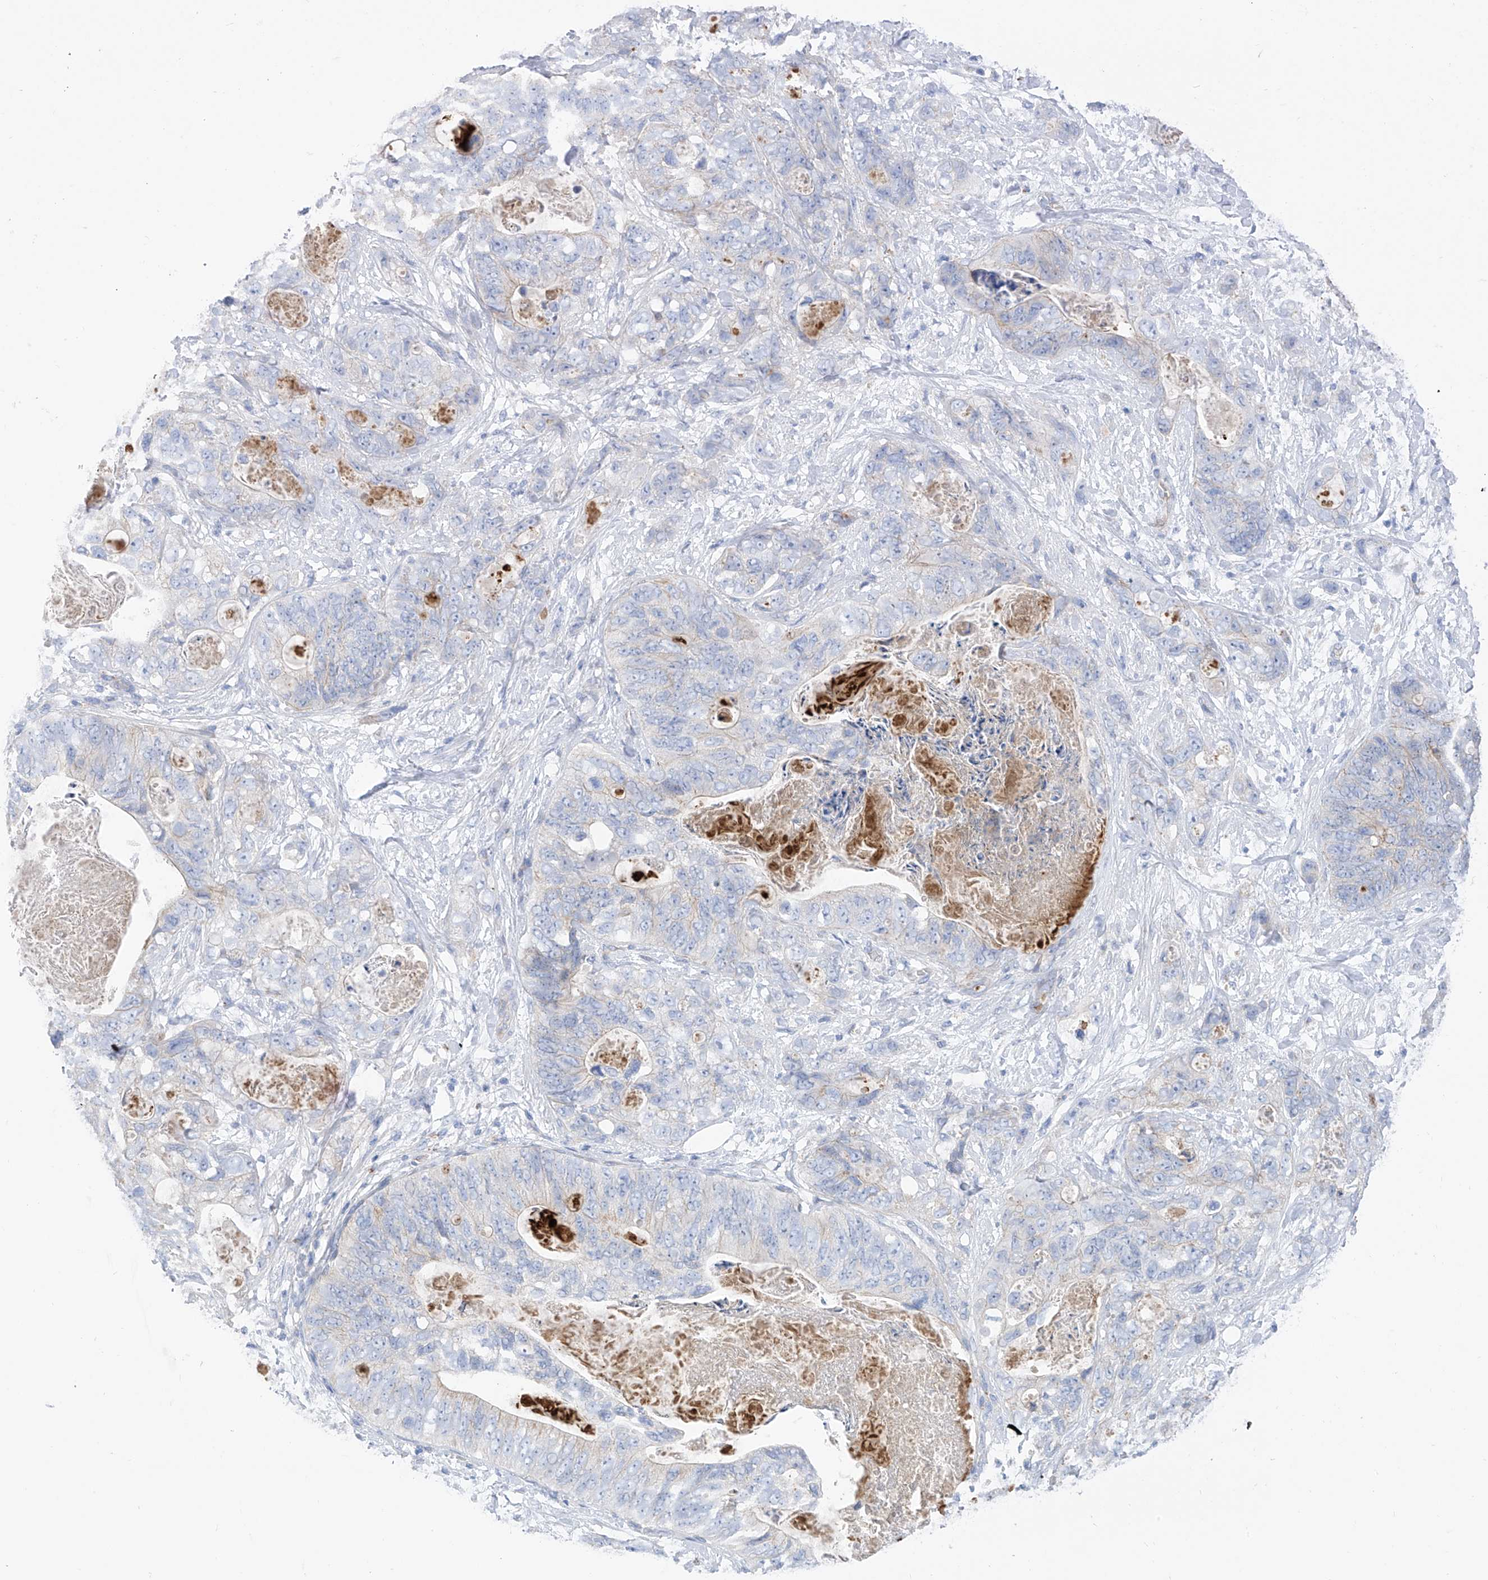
{"staining": {"intensity": "negative", "quantity": "none", "location": "none"}, "tissue": "stomach cancer", "cell_type": "Tumor cells", "image_type": "cancer", "snomed": [{"axis": "morphology", "description": "Normal tissue, NOS"}, {"axis": "morphology", "description": "Adenocarcinoma, NOS"}, {"axis": "topography", "description": "Stomach"}], "caption": "Protein analysis of stomach cancer shows no significant staining in tumor cells.", "gene": "ITGA9", "patient": {"sex": "female", "age": 89}}